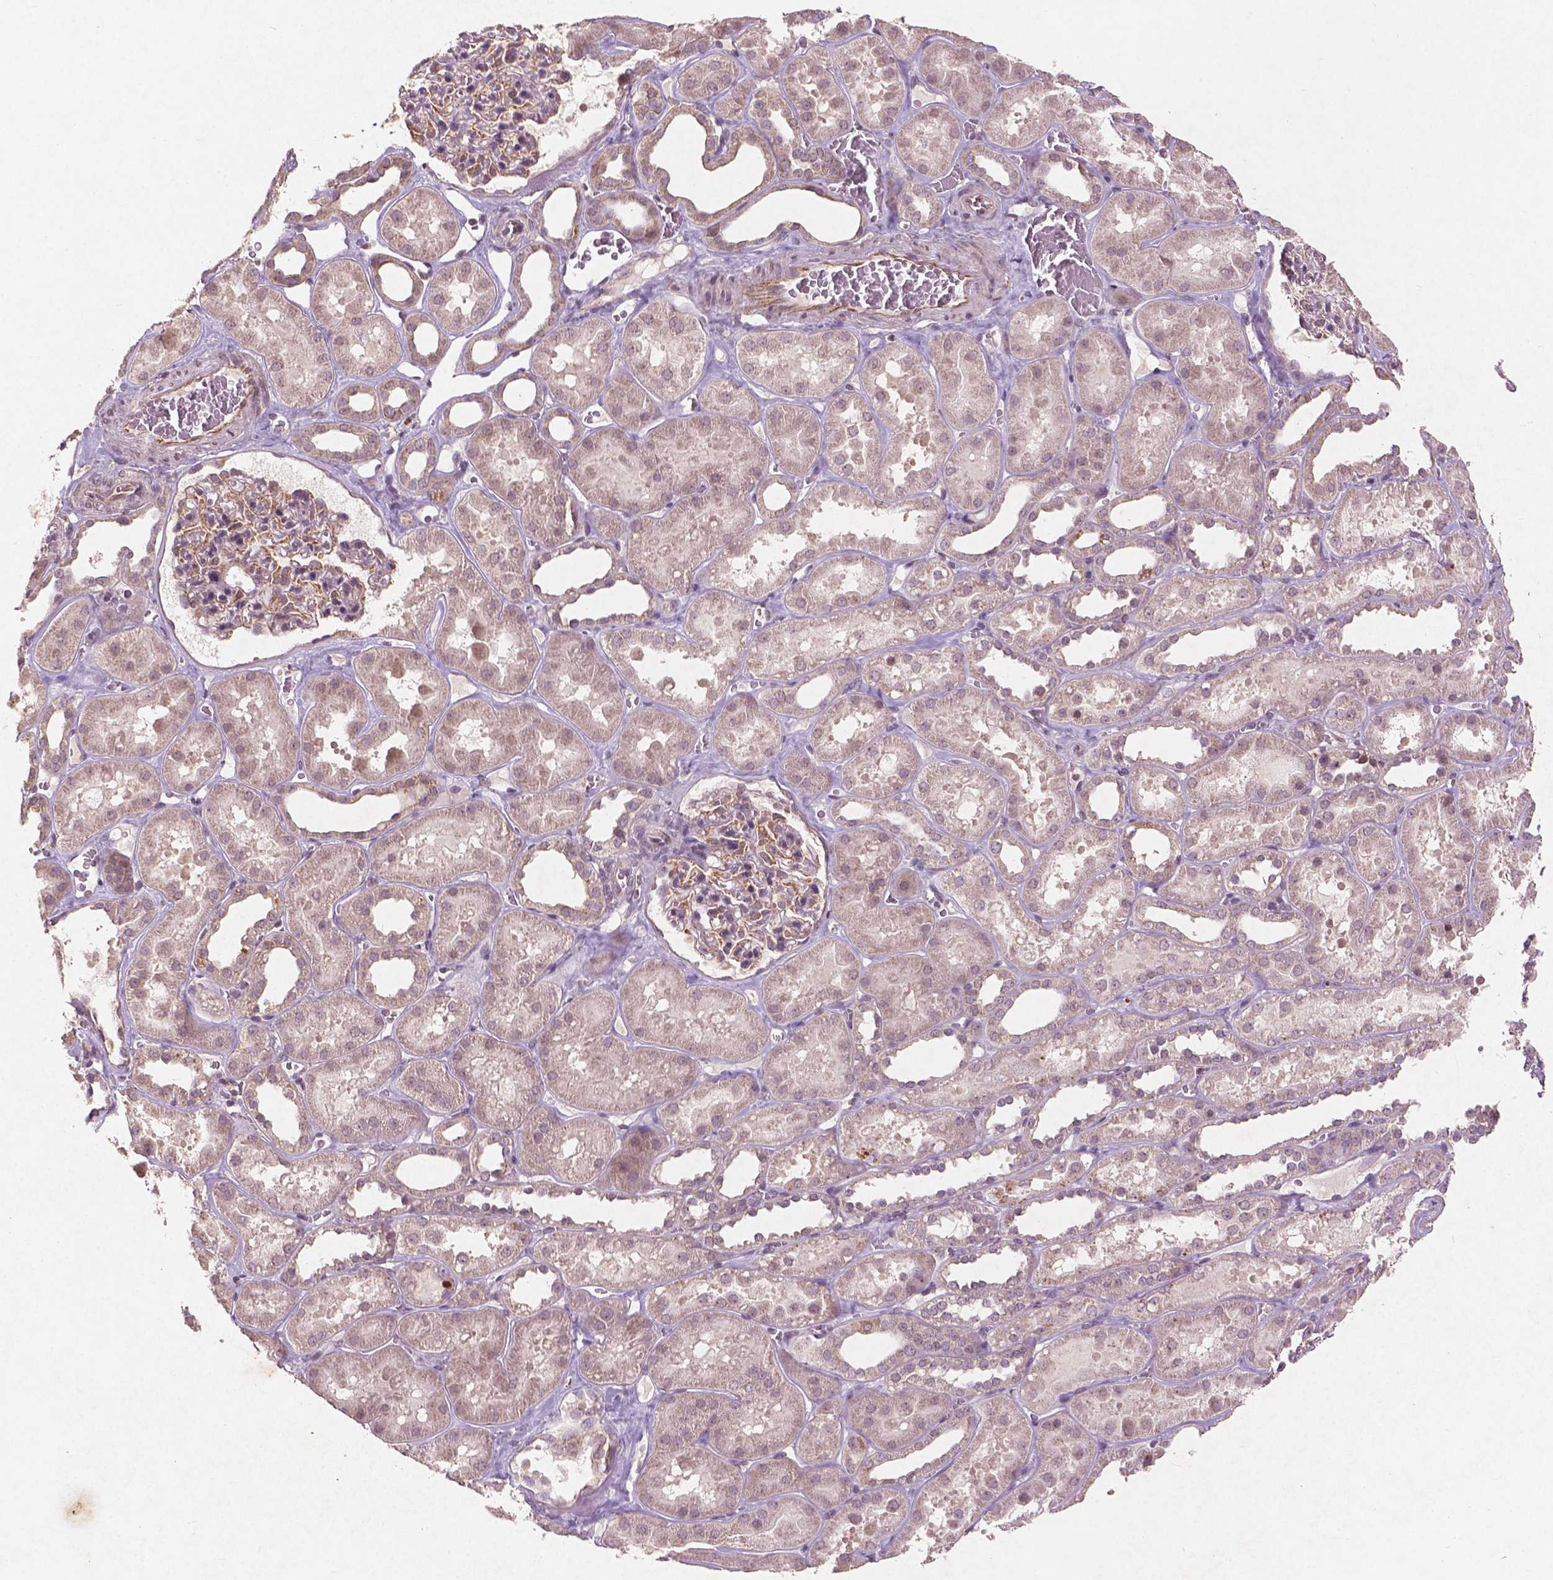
{"staining": {"intensity": "moderate", "quantity": "<25%", "location": "cytoplasmic/membranous"}, "tissue": "kidney", "cell_type": "Cells in glomeruli", "image_type": "normal", "snomed": [{"axis": "morphology", "description": "Normal tissue, NOS"}, {"axis": "topography", "description": "Kidney"}], "caption": "A brown stain labels moderate cytoplasmic/membranous expression of a protein in cells in glomeruli of unremarkable human kidney. The staining is performed using DAB (3,3'-diaminobenzidine) brown chromogen to label protein expression. The nuclei are counter-stained blue using hematoxylin.", "gene": "SMAD2", "patient": {"sex": "female", "age": 41}}